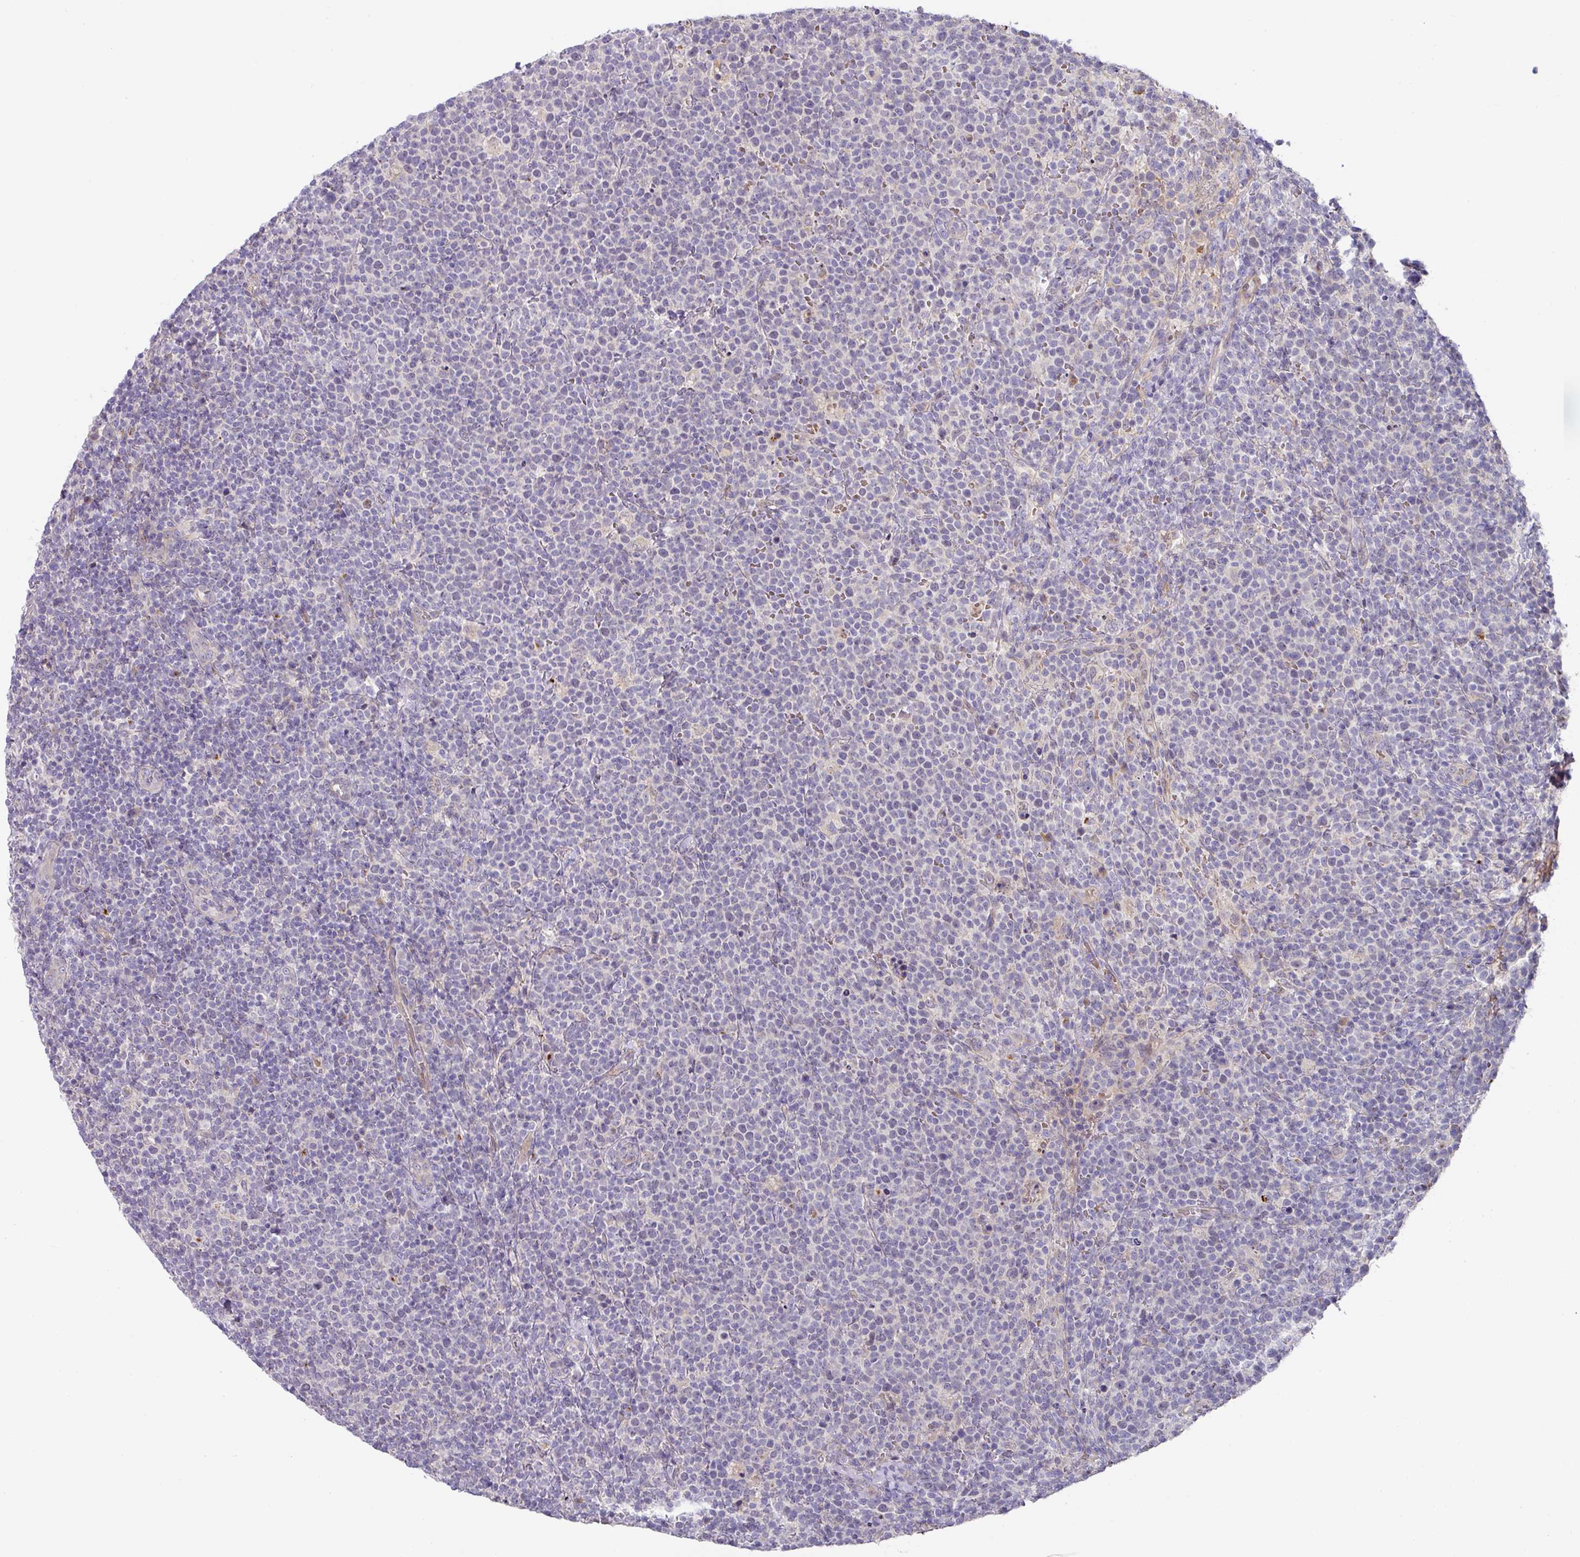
{"staining": {"intensity": "negative", "quantity": "none", "location": "none"}, "tissue": "lymphoma", "cell_type": "Tumor cells", "image_type": "cancer", "snomed": [{"axis": "morphology", "description": "Malignant lymphoma, non-Hodgkin's type, High grade"}, {"axis": "topography", "description": "Lymph node"}], "caption": "This image is of high-grade malignant lymphoma, non-Hodgkin's type stained with IHC to label a protein in brown with the nuclei are counter-stained blue. There is no expression in tumor cells.", "gene": "TARM1", "patient": {"sex": "male", "age": 61}}